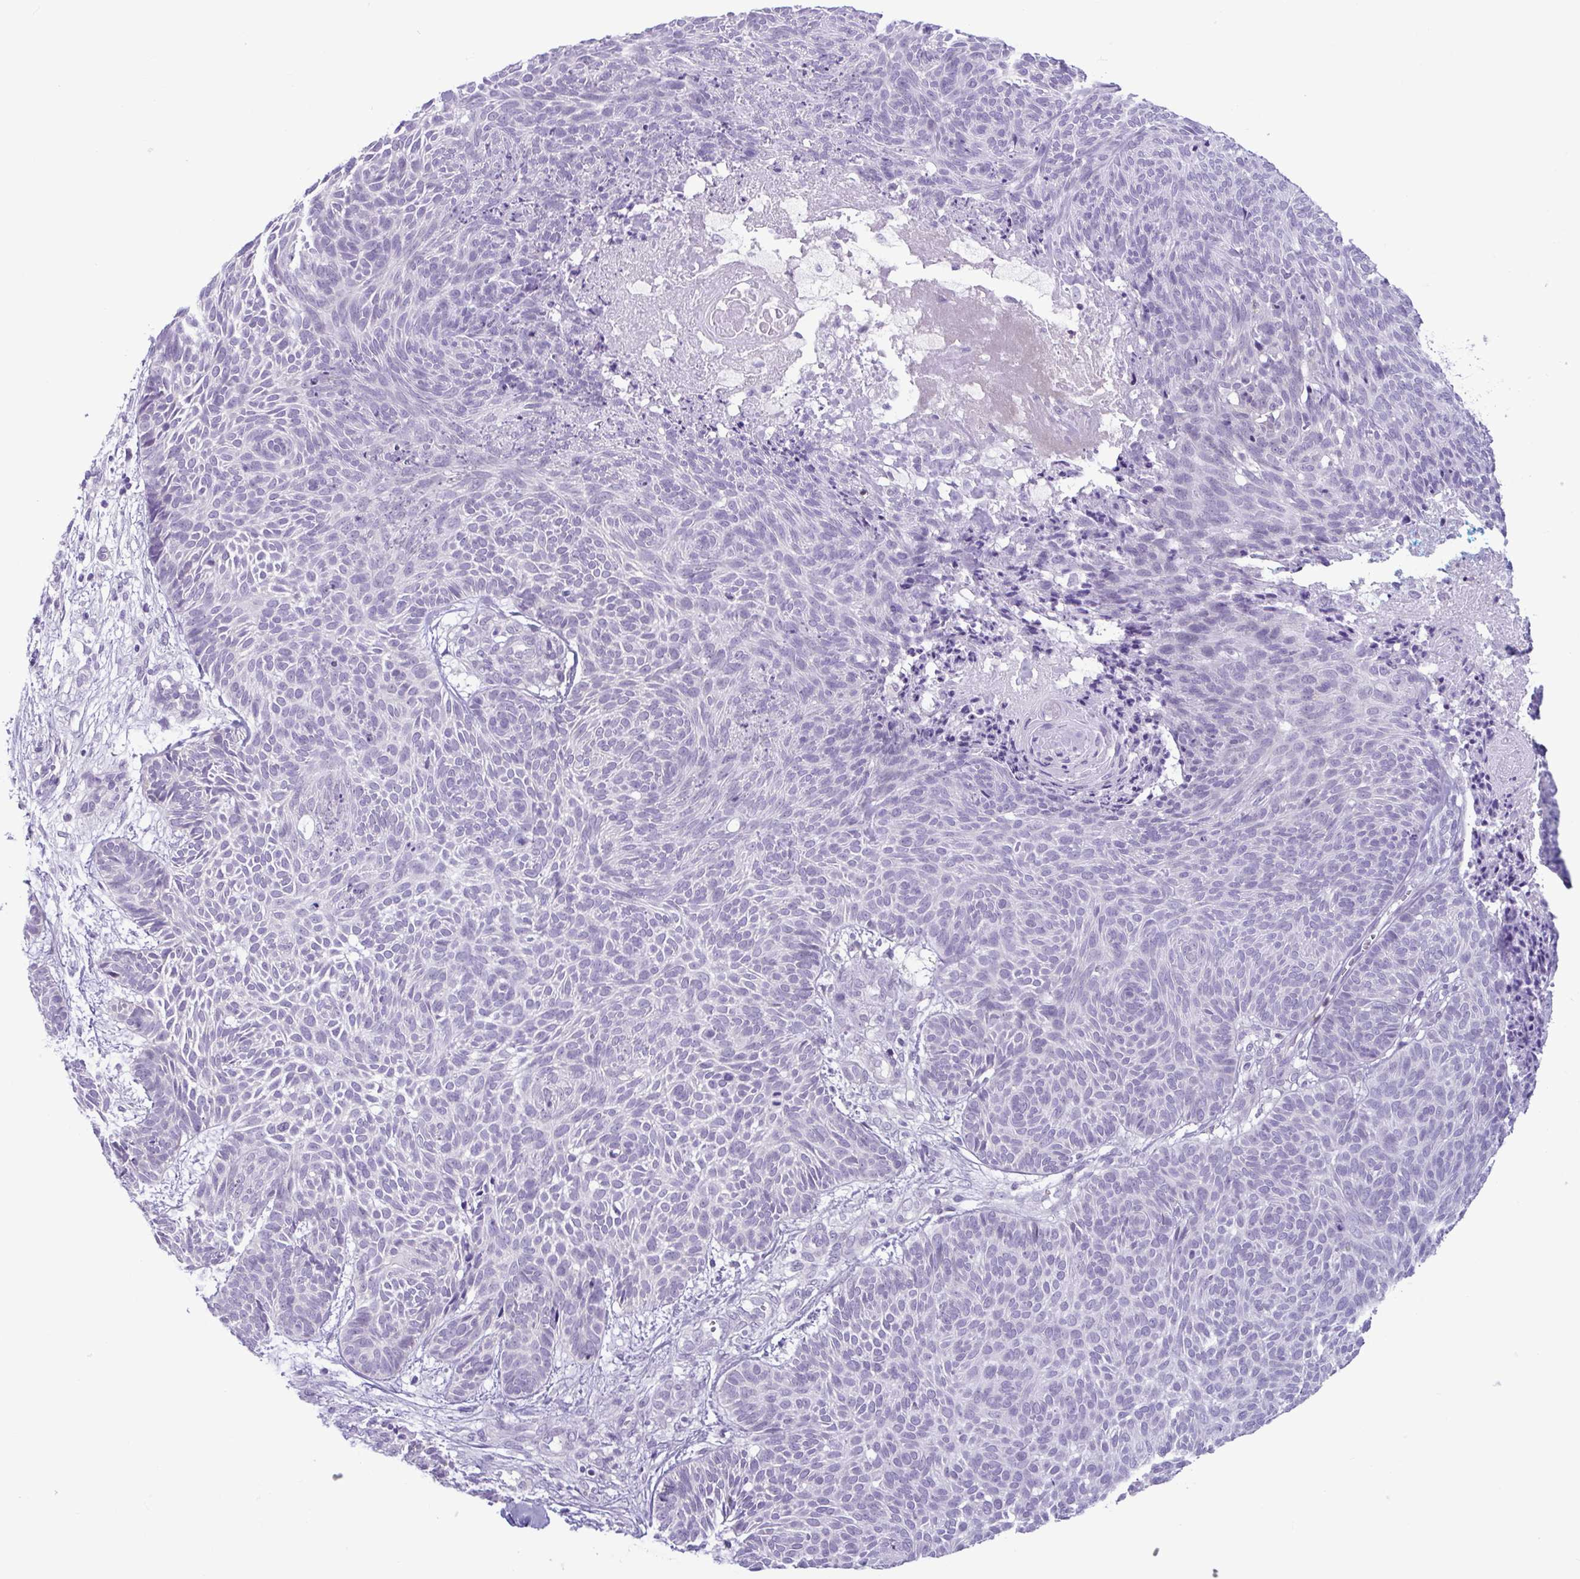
{"staining": {"intensity": "negative", "quantity": "none", "location": "none"}, "tissue": "skin cancer", "cell_type": "Tumor cells", "image_type": "cancer", "snomed": [{"axis": "morphology", "description": "Basal cell carcinoma"}, {"axis": "topography", "description": "Skin"}, {"axis": "topography", "description": "Skin of trunk"}], "caption": "IHC micrograph of neoplastic tissue: human skin basal cell carcinoma stained with DAB shows no significant protein expression in tumor cells.", "gene": "WNT9B", "patient": {"sex": "male", "age": 74}}